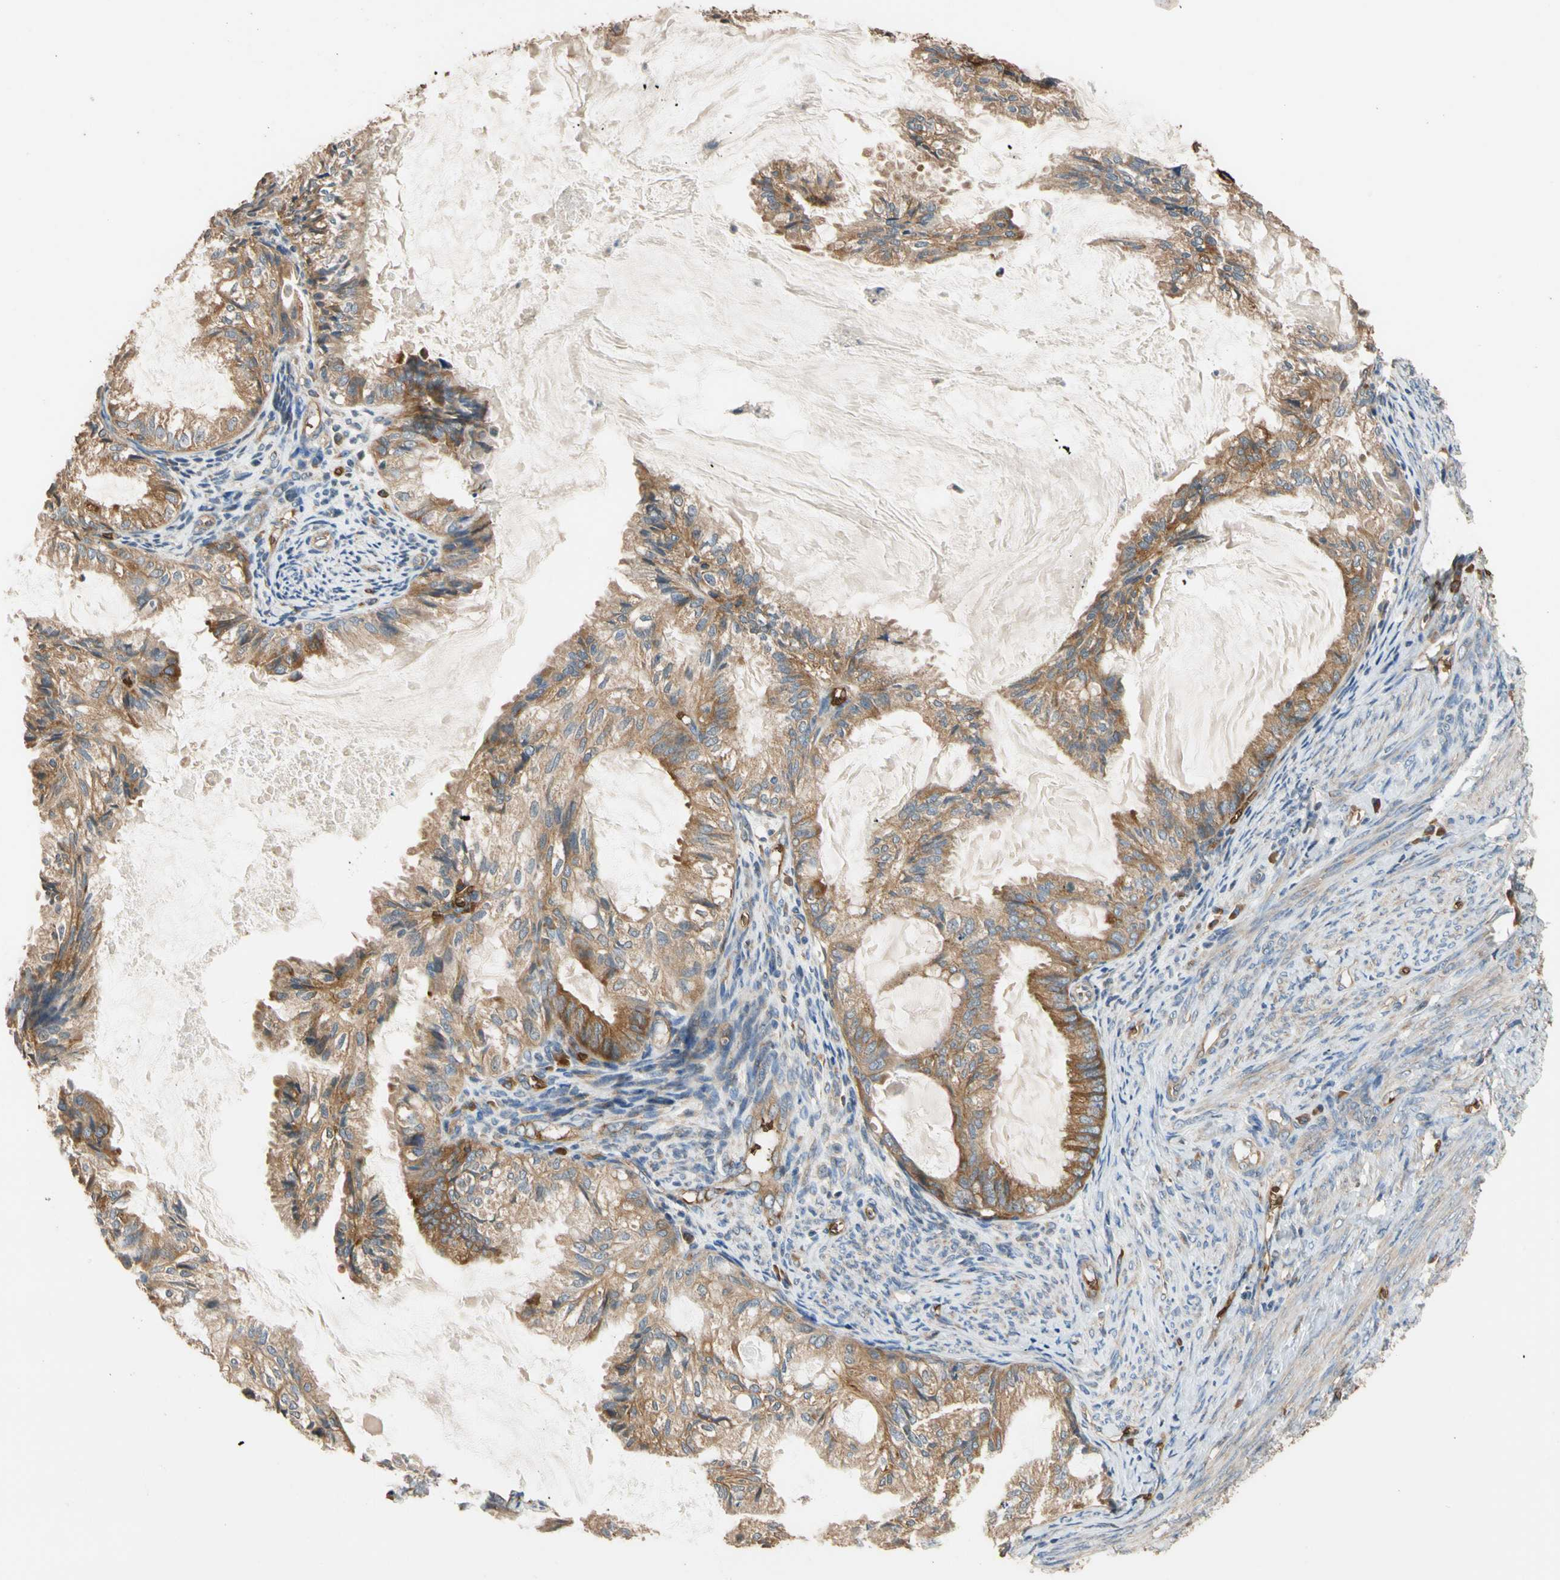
{"staining": {"intensity": "moderate", "quantity": ">75%", "location": "cytoplasmic/membranous"}, "tissue": "cervical cancer", "cell_type": "Tumor cells", "image_type": "cancer", "snomed": [{"axis": "morphology", "description": "Normal tissue, NOS"}, {"axis": "morphology", "description": "Adenocarcinoma, NOS"}, {"axis": "topography", "description": "Cervix"}, {"axis": "topography", "description": "Endometrium"}], "caption": "DAB immunohistochemical staining of human adenocarcinoma (cervical) shows moderate cytoplasmic/membranous protein positivity in about >75% of tumor cells. Immunohistochemistry stains the protein of interest in brown and the nuclei are stained blue.", "gene": "RIOK2", "patient": {"sex": "female", "age": 86}}